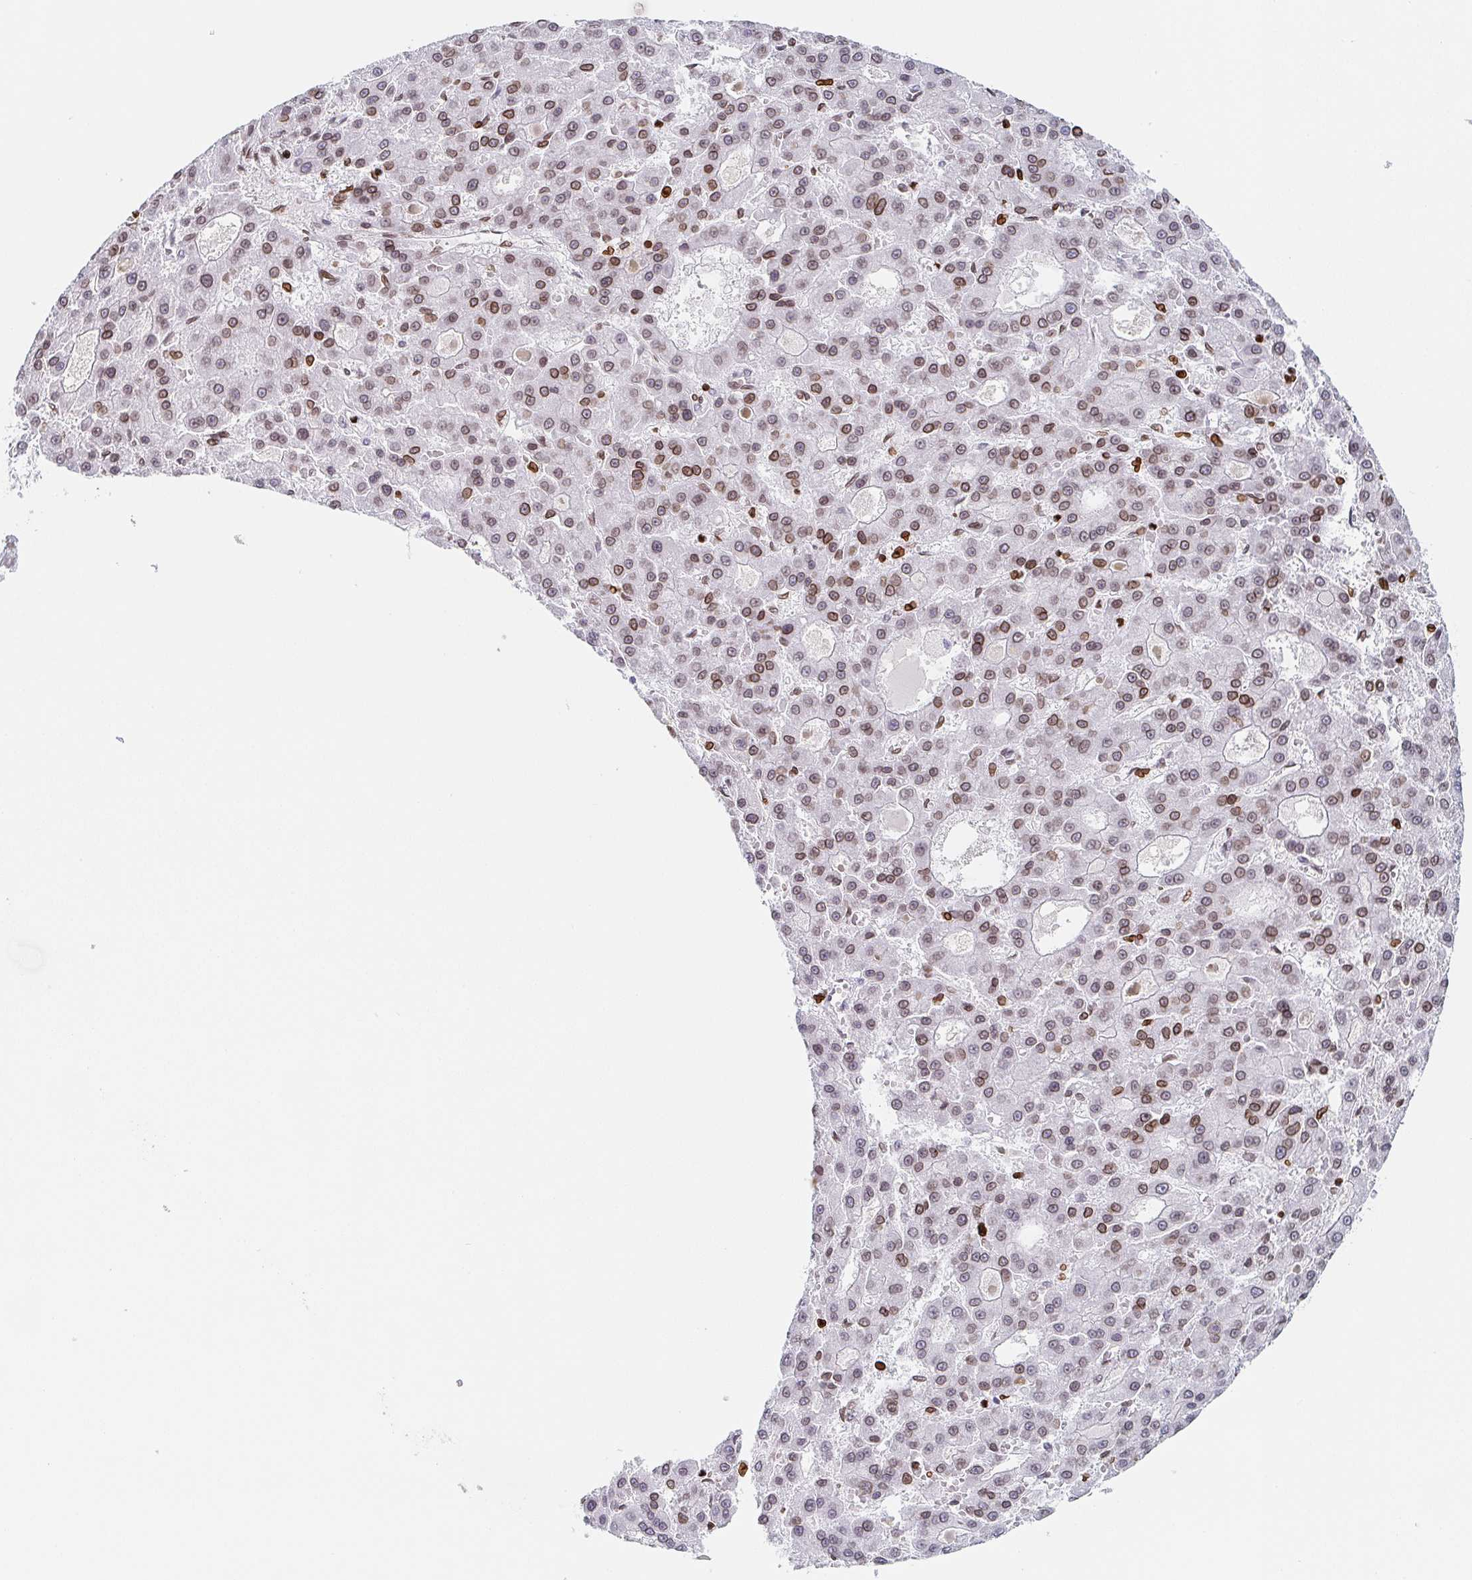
{"staining": {"intensity": "moderate", "quantity": "25%-75%", "location": "cytoplasmic/membranous,nuclear"}, "tissue": "liver cancer", "cell_type": "Tumor cells", "image_type": "cancer", "snomed": [{"axis": "morphology", "description": "Carcinoma, Hepatocellular, NOS"}, {"axis": "topography", "description": "Liver"}], "caption": "A brown stain highlights moderate cytoplasmic/membranous and nuclear expression of a protein in liver cancer tumor cells. (DAB (3,3'-diaminobenzidine) IHC, brown staining for protein, blue staining for nuclei).", "gene": "BTBD7", "patient": {"sex": "male", "age": 70}}